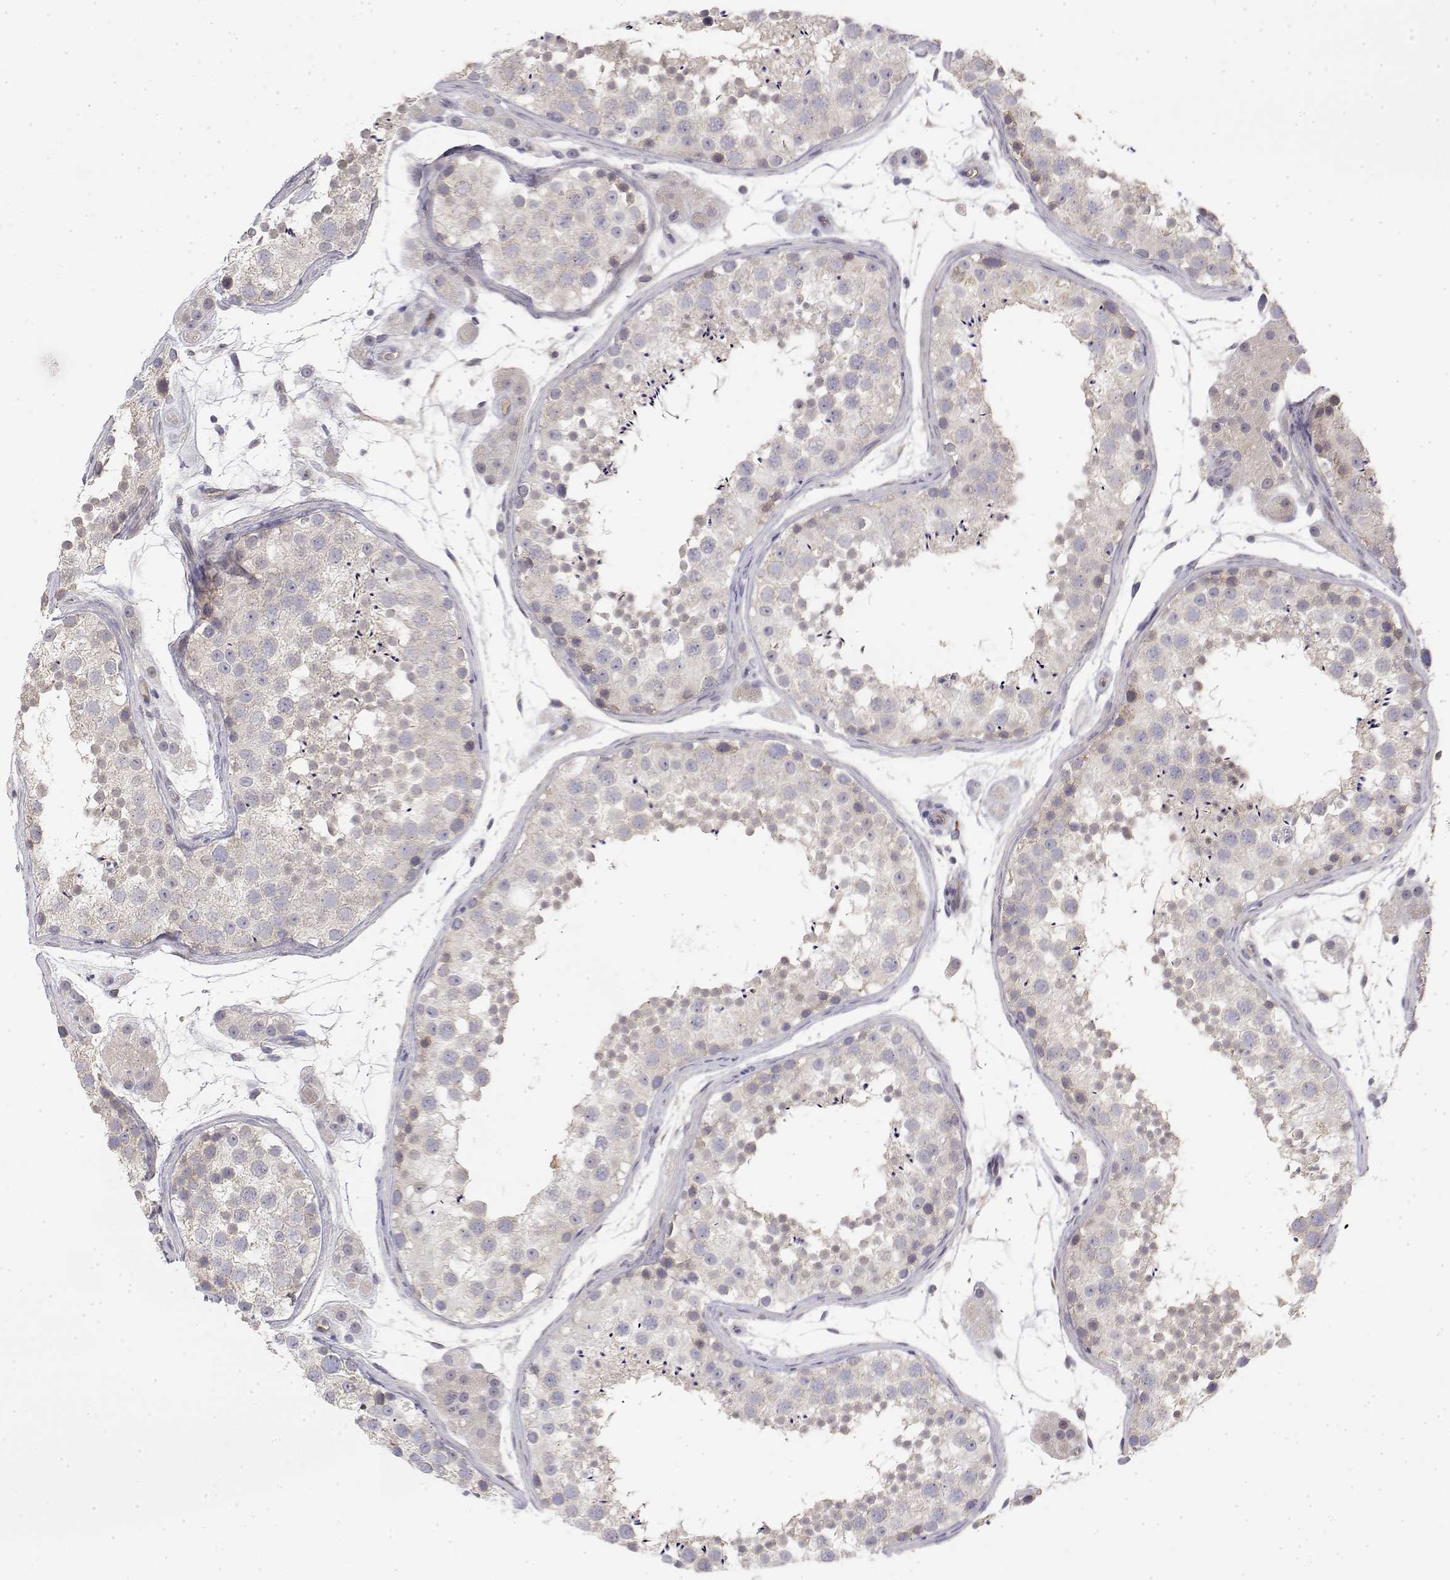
{"staining": {"intensity": "negative", "quantity": "none", "location": "none"}, "tissue": "testis", "cell_type": "Cells in seminiferous ducts", "image_type": "normal", "snomed": [{"axis": "morphology", "description": "Normal tissue, NOS"}, {"axis": "topography", "description": "Testis"}], "caption": "High power microscopy image of an immunohistochemistry (IHC) micrograph of normal testis, revealing no significant expression in cells in seminiferous ducts.", "gene": "IGFBP4", "patient": {"sex": "male", "age": 41}}